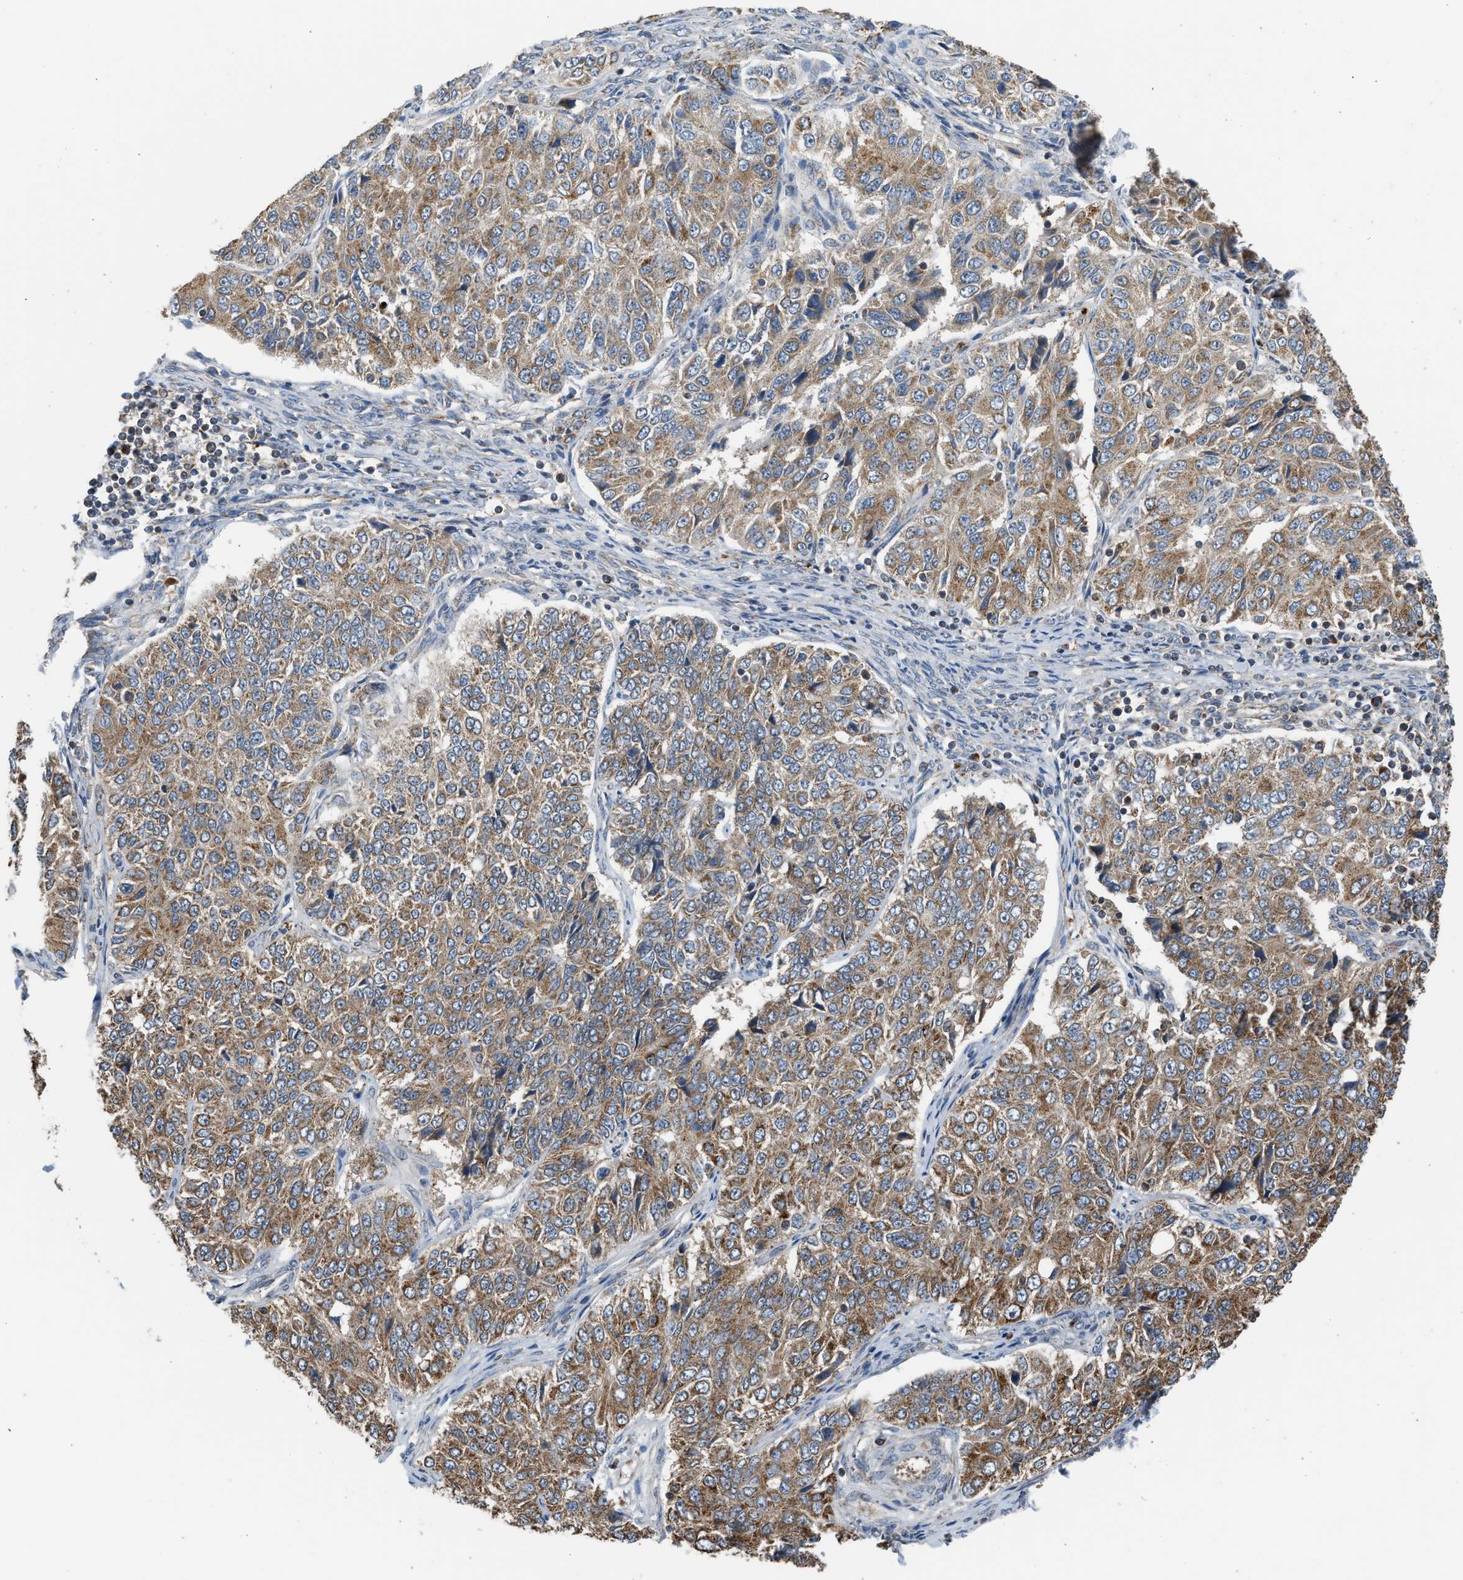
{"staining": {"intensity": "moderate", "quantity": ">75%", "location": "cytoplasmic/membranous"}, "tissue": "ovarian cancer", "cell_type": "Tumor cells", "image_type": "cancer", "snomed": [{"axis": "morphology", "description": "Carcinoma, endometroid"}, {"axis": "topography", "description": "Ovary"}], "caption": "Endometroid carcinoma (ovarian) tissue displays moderate cytoplasmic/membranous staining in approximately >75% of tumor cells (DAB (3,3'-diaminobenzidine) IHC with brightfield microscopy, high magnification).", "gene": "STARD3", "patient": {"sex": "female", "age": 51}}